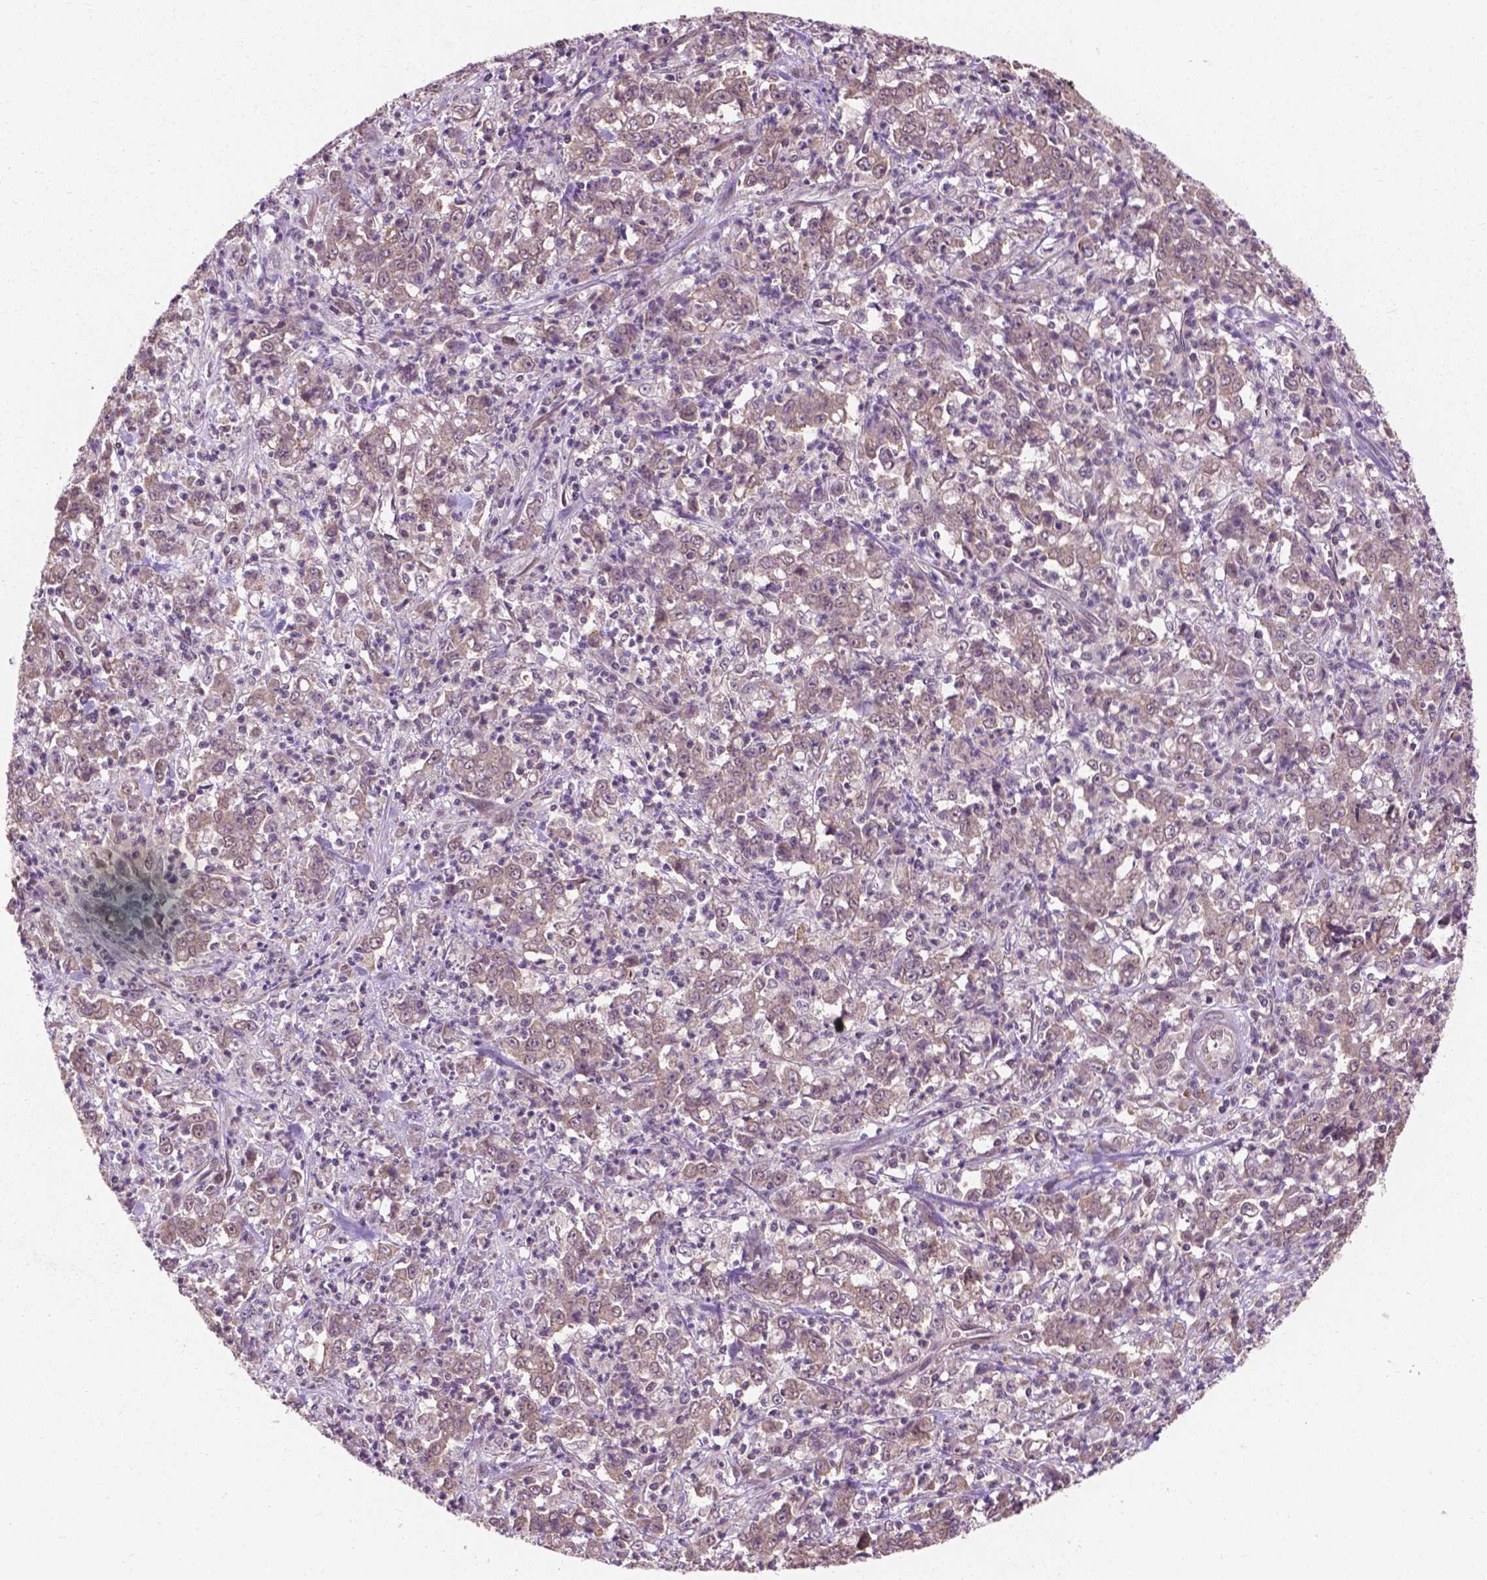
{"staining": {"intensity": "negative", "quantity": "none", "location": "none"}, "tissue": "stomach cancer", "cell_type": "Tumor cells", "image_type": "cancer", "snomed": [{"axis": "morphology", "description": "Adenocarcinoma, NOS"}, {"axis": "topography", "description": "Stomach, lower"}], "caption": "Human adenocarcinoma (stomach) stained for a protein using immunohistochemistry (IHC) reveals no staining in tumor cells.", "gene": "PPP1CB", "patient": {"sex": "female", "age": 71}}